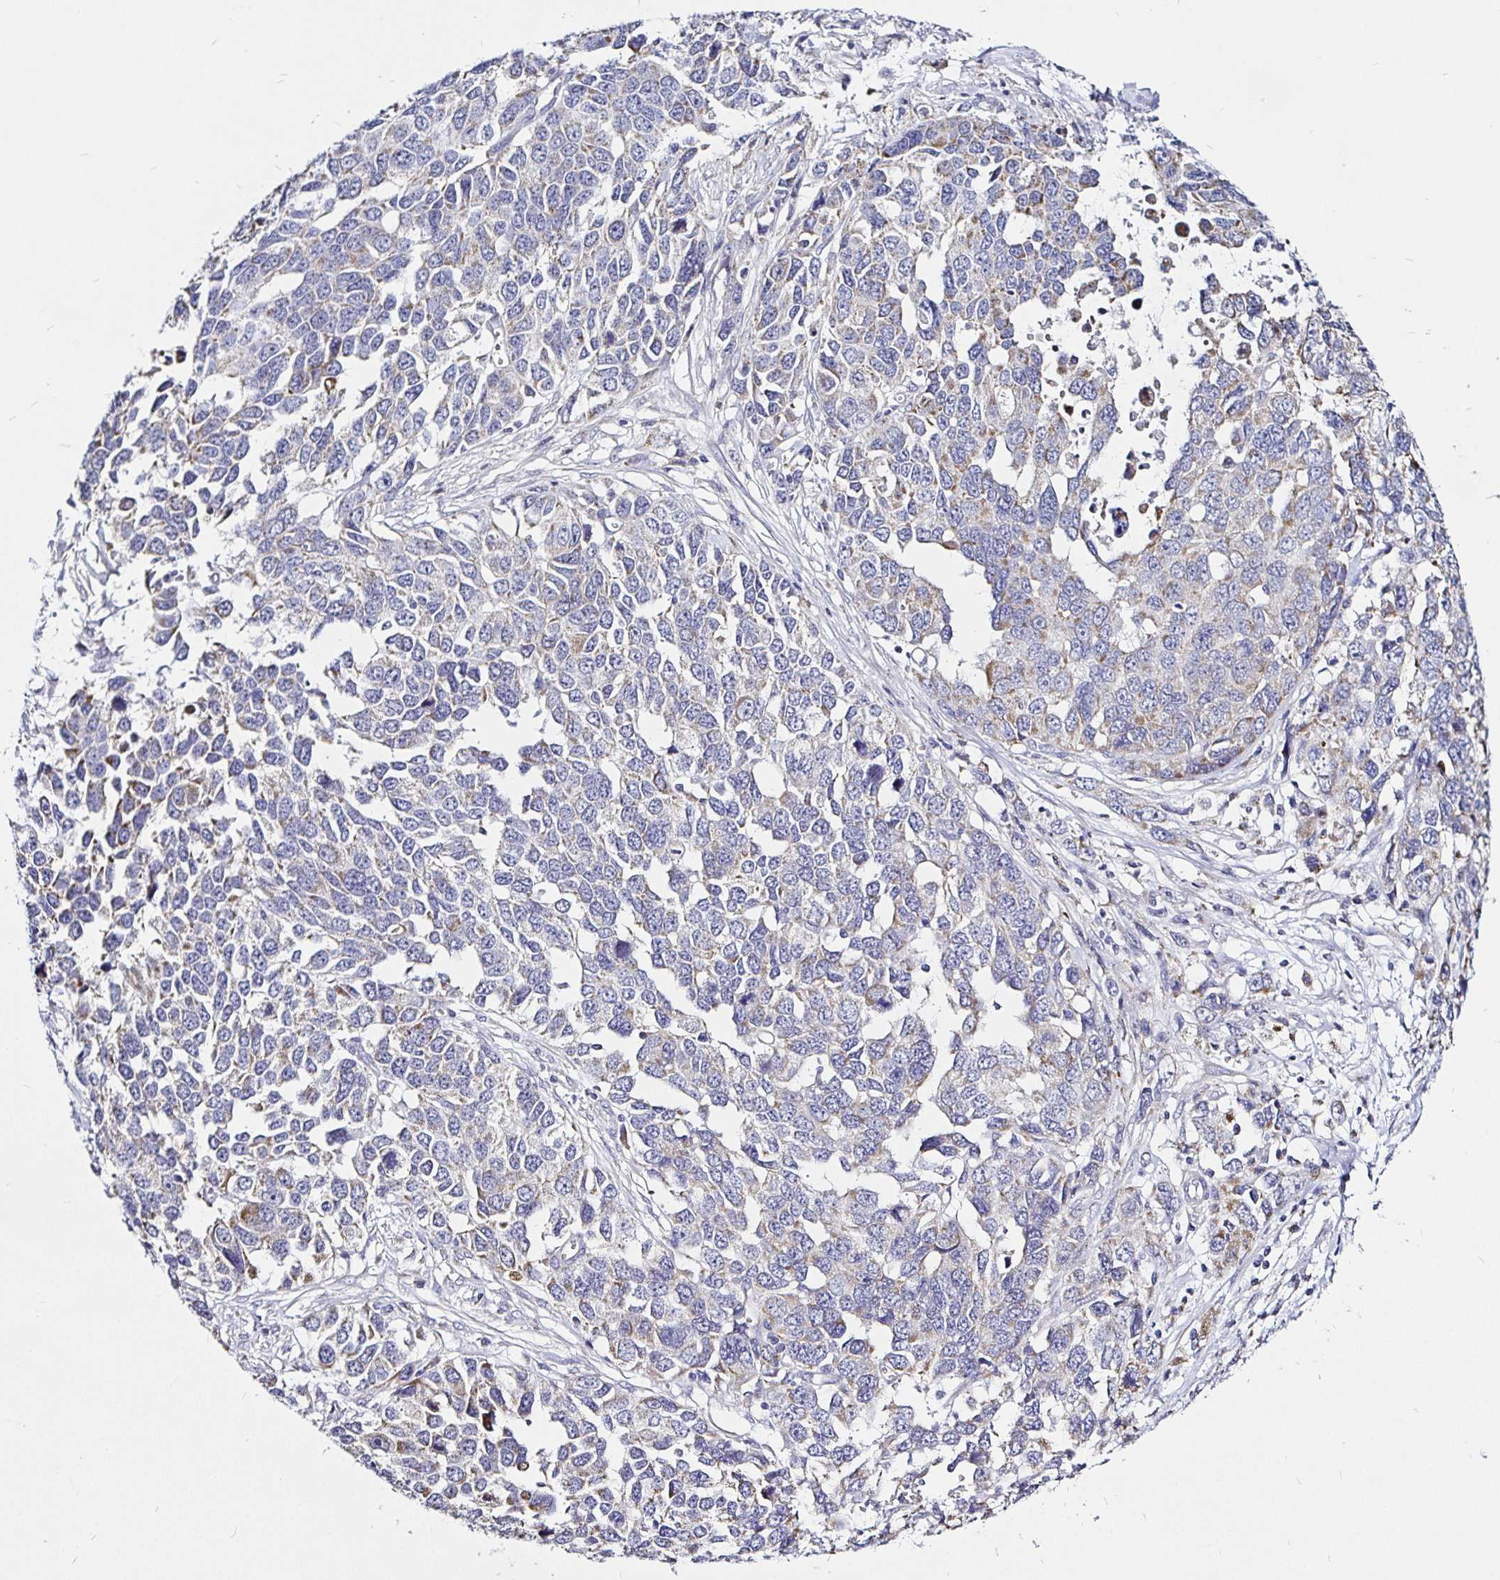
{"staining": {"intensity": "weak", "quantity": "<25%", "location": "cytoplasmic/membranous"}, "tissue": "ovarian cancer", "cell_type": "Tumor cells", "image_type": "cancer", "snomed": [{"axis": "morphology", "description": "Cystadenocarcinoma, serous, NOS"}, {"axis": "topography", "description": "Ovary"}], "caption": "The immunohistochemistry (IHC) image has no significant positivity in tumor cells of serous cystadenocarcinoma (ovarian) tissue.", "gene": "PGAM2", "patient": {"sex": "female", "age": 76}}